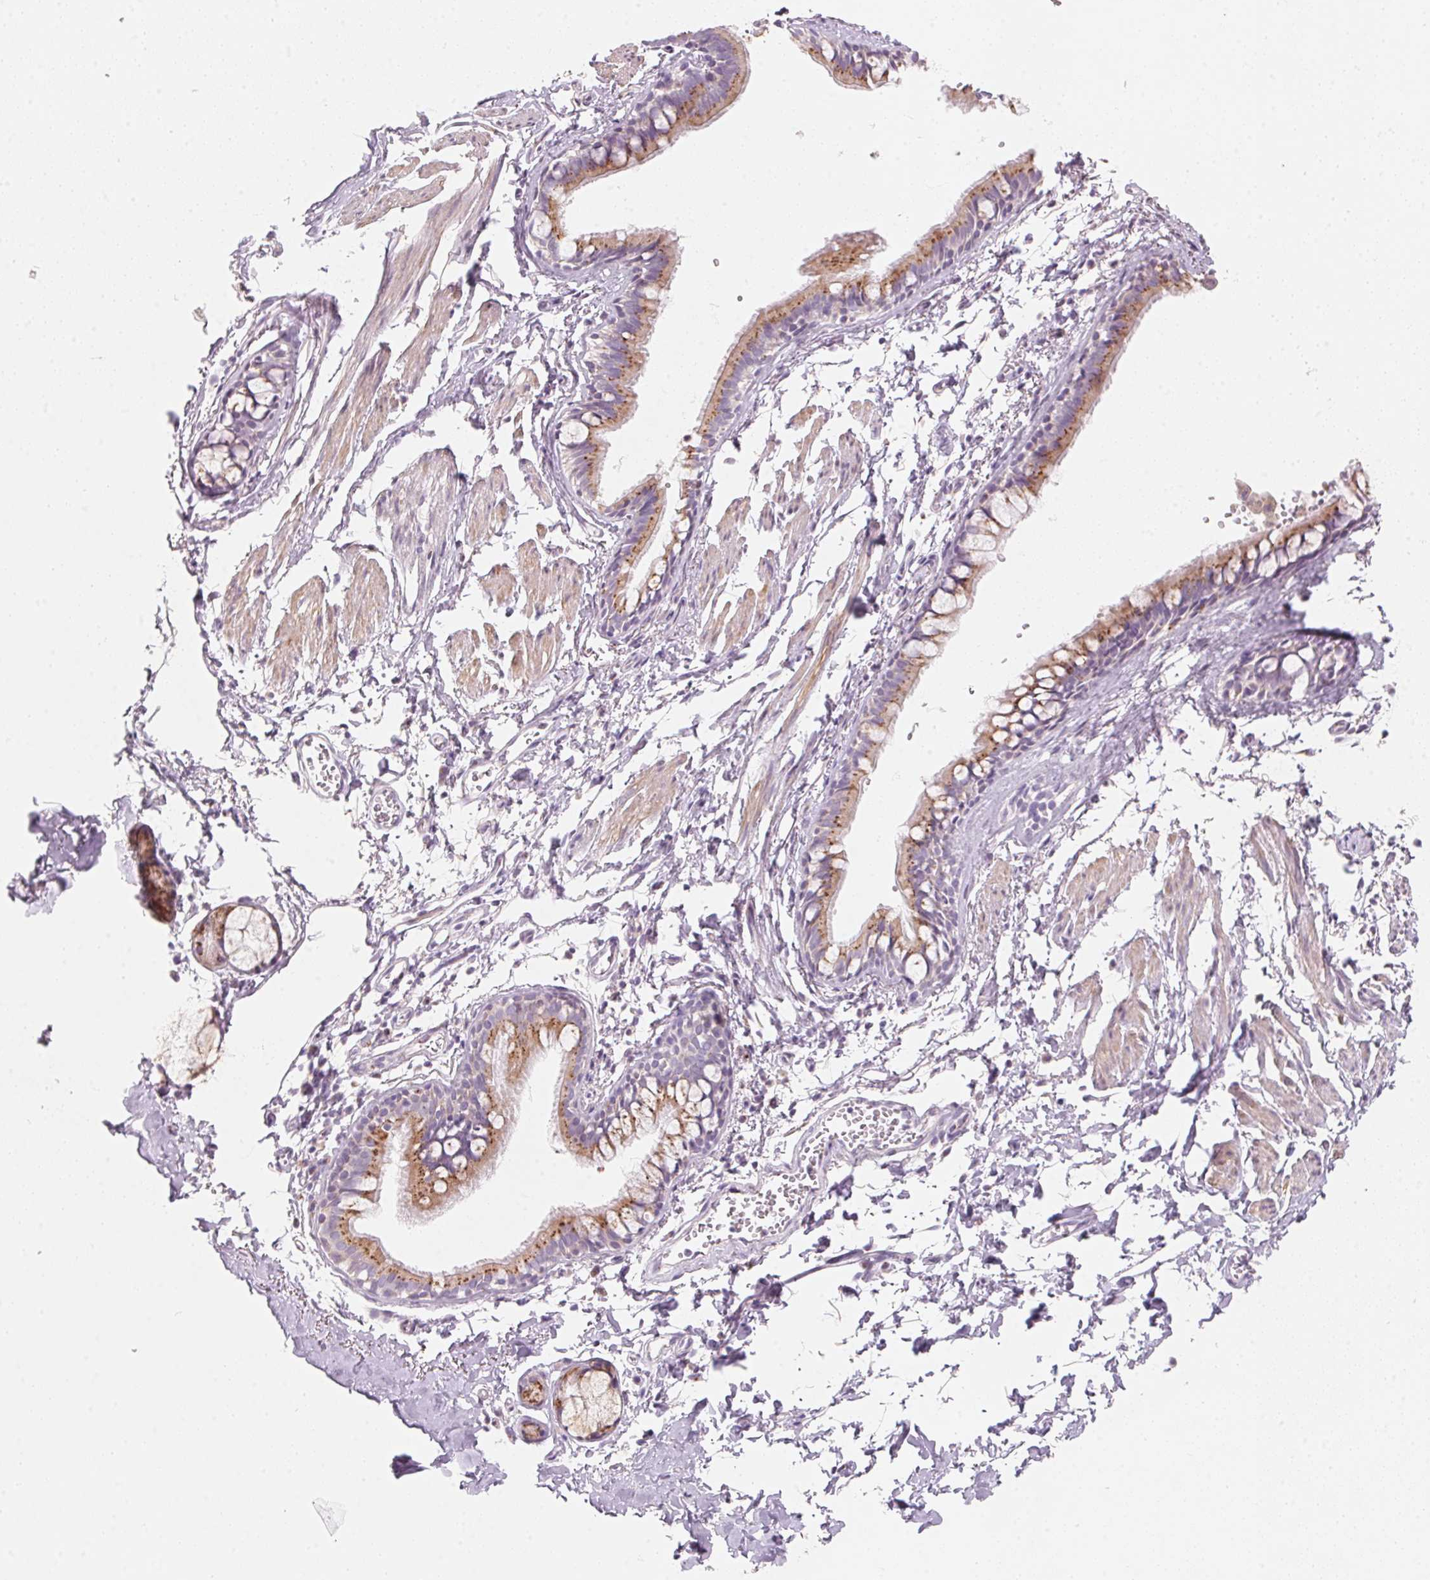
{"staining": {"intensity": "moderate", "quantity": ">75%", "location": "cytoplasmic/membranous"}, "tissue": "bronchus", "cell_type": "Respiratory epithelial cells", "image_type": "normal", "snomed": [{"axis": "morphology", "description": "Normal tissue, NOS"}, {"axis": "topography", "description": "Bronchus"}], "caption": "Protein expression by IHC displays moderate cytoplasmic/membranous staining in about >75% of respiratory epithelial cells in unremarkable bronchus.", "gene": "DRAM2", "patient": {"sex": "female", "age": 59}}